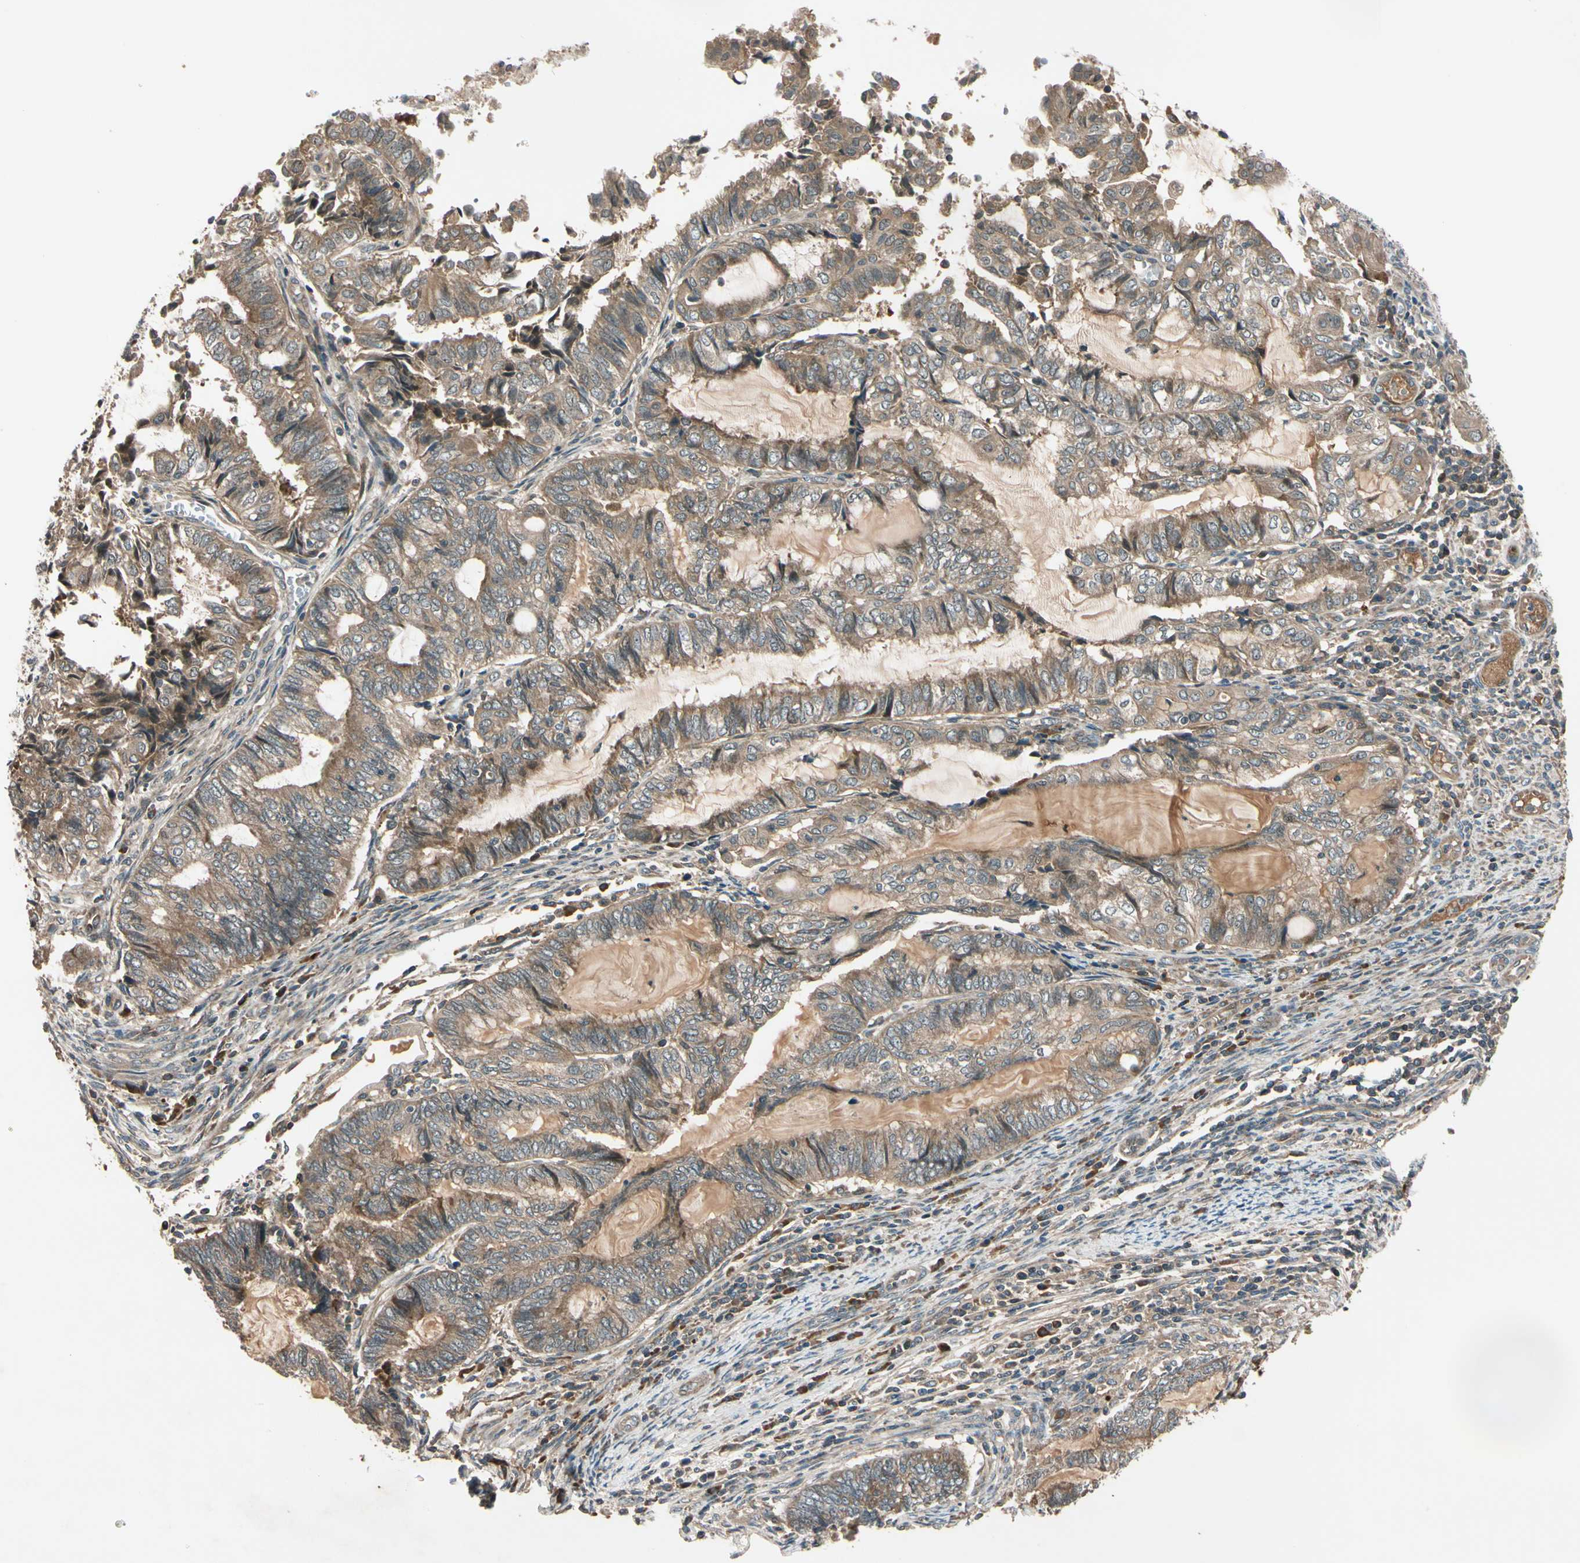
{"staining": {"intensity": "moderate", "quantity": ">75%", "location": "cytoplasmic/membranous"}, "tissue": "endometrial cancer", "cell_type": "Tumor cells", "image_type": "cancer", "snomed": [{"axis": "morphology", "description": "Adenocarcinoma, NOS"}, {"axis": "topography", "description": "Uterus"}, {"axis": "topography", "description": "Endometrium"}], "caption": "Endometrial cancer stained for a protein shows moderate cytoplasmic/membranous positivity in tumor cells.", "gene": "ACVR1C", "patient": {"sex": "female", "age": 70}}